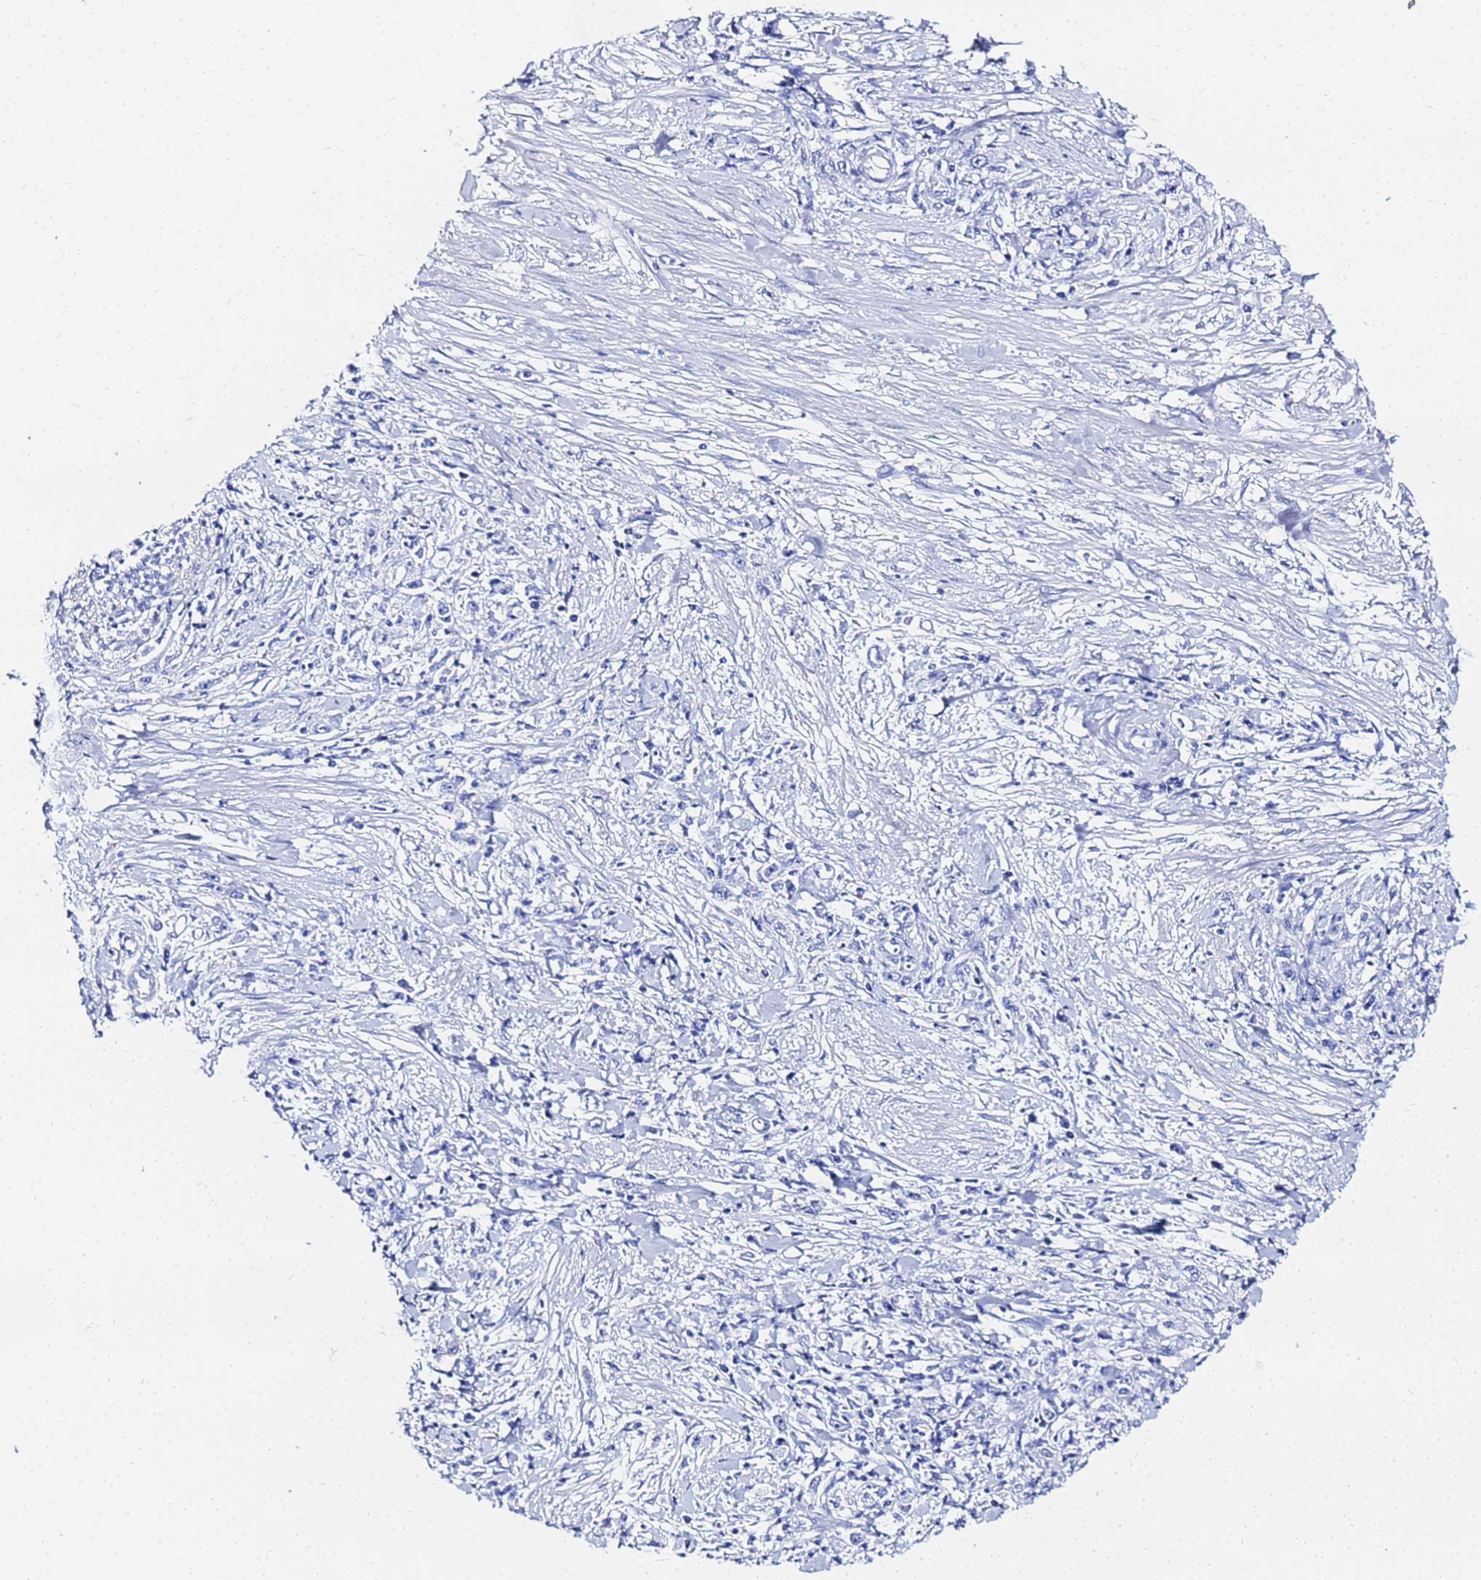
{"staining": {"intensity": "negative", "quantity": "none", "location": "none"}, "tissue": "stomach cancer", "cell_type": "Tumor cells", "image_type": "cancer", "snomed": [{"axis": "morphology", "description": "Adenocarcinoma, NOS"}, {"axis": "topography", "description": "Stomach"}], "caption": "Immunohistochemical staining of stomach cancer displays no significant positivity in tumor cells.", "gene": "GGT1", "patient": {"sex": "female", "age": 59}}